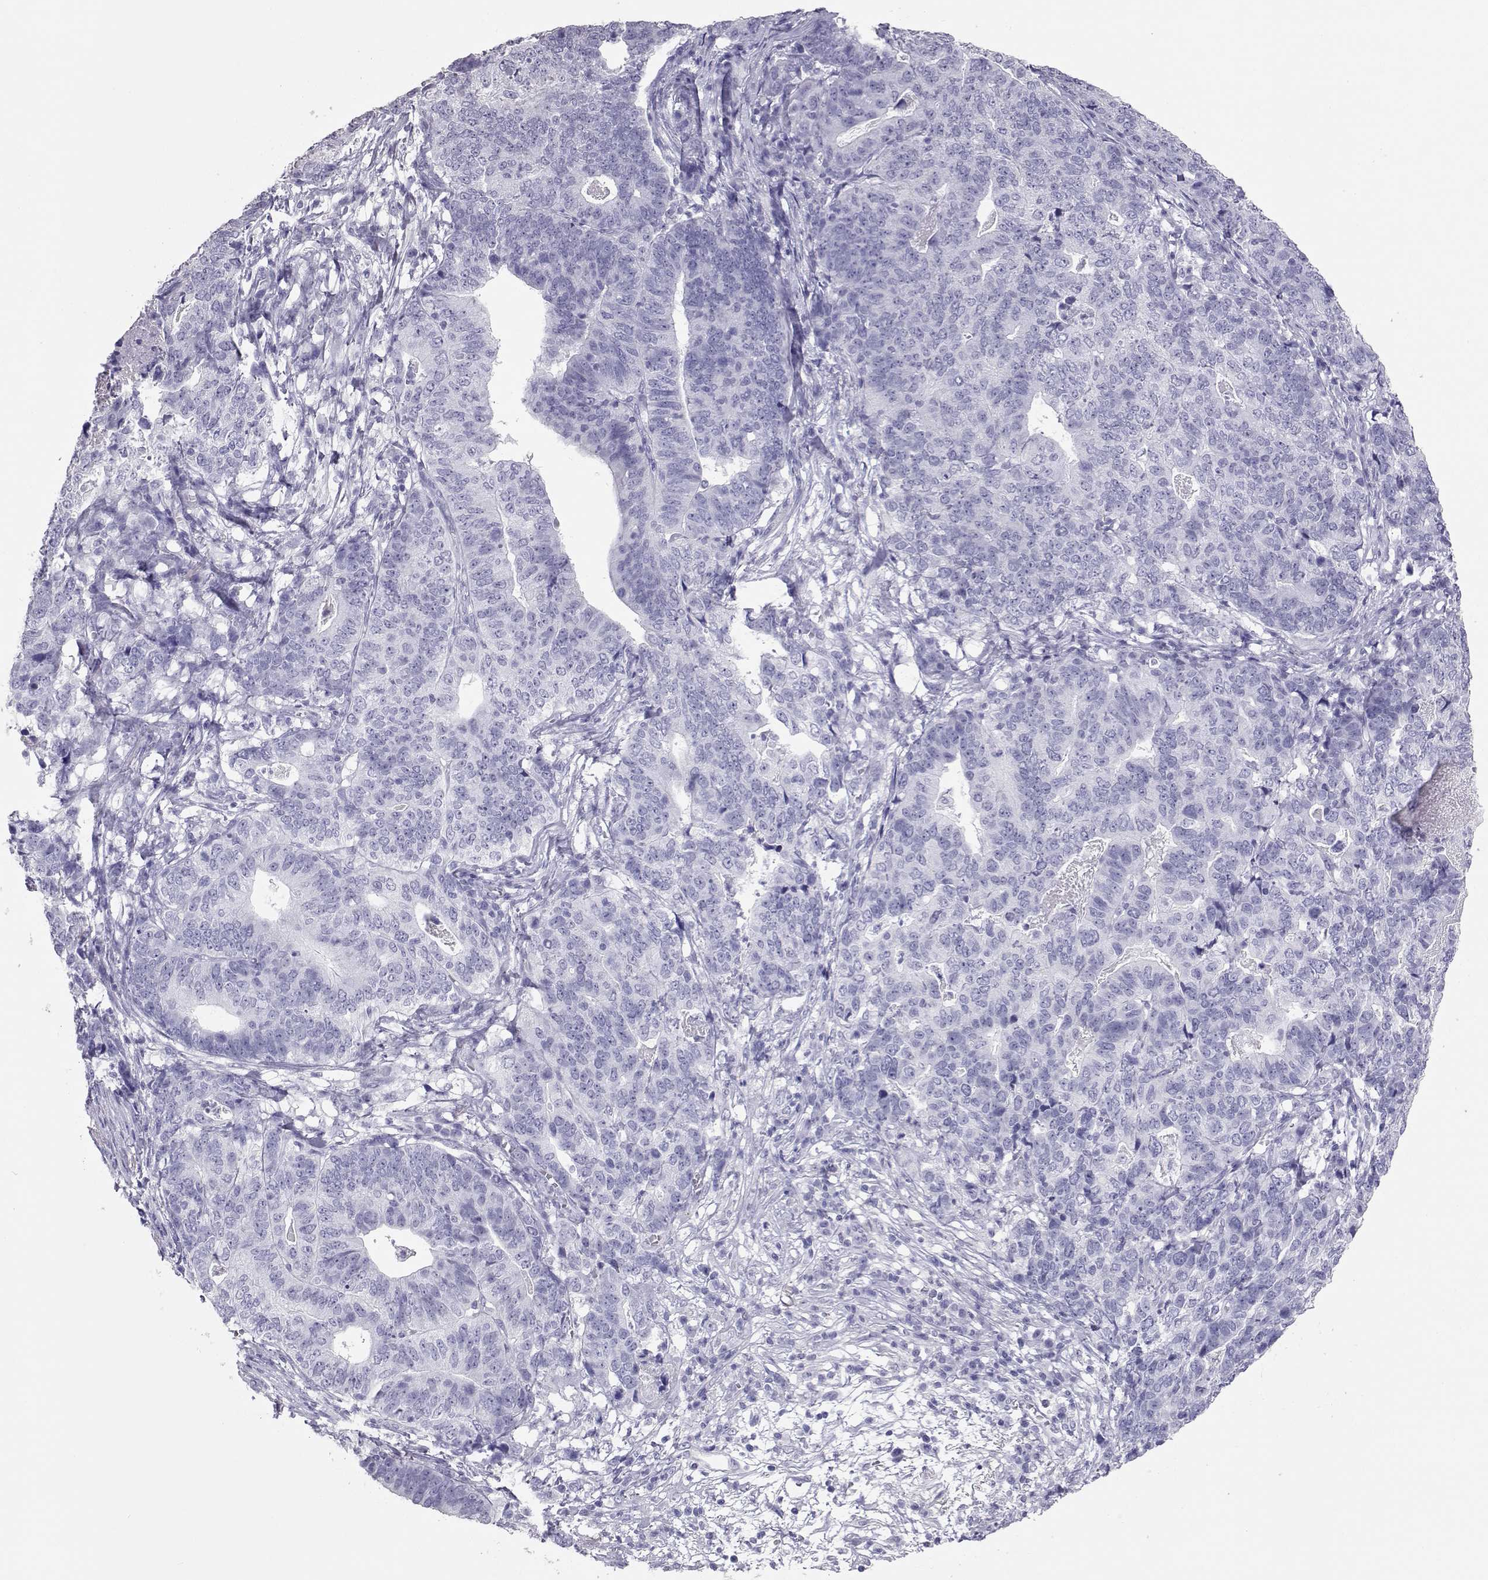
{"staining": {"intensity": "negative", "quantity": "none", "location": "none"}, "tissue": "stomach cancer", "cell_type": "Tumor cells", "image_type": "cancer", "snomed": [{"axis": "morphology", "description": "Adenocarcinoma, NOS"}, {"axis": "topography", "description": "Stomach, upper"}], "caption": "There is no significant expression in tumor cells of stomach cancer (adenocarcinoma).", "gene": "PMCH", "patient": {"sex": "female", "age": 67}}